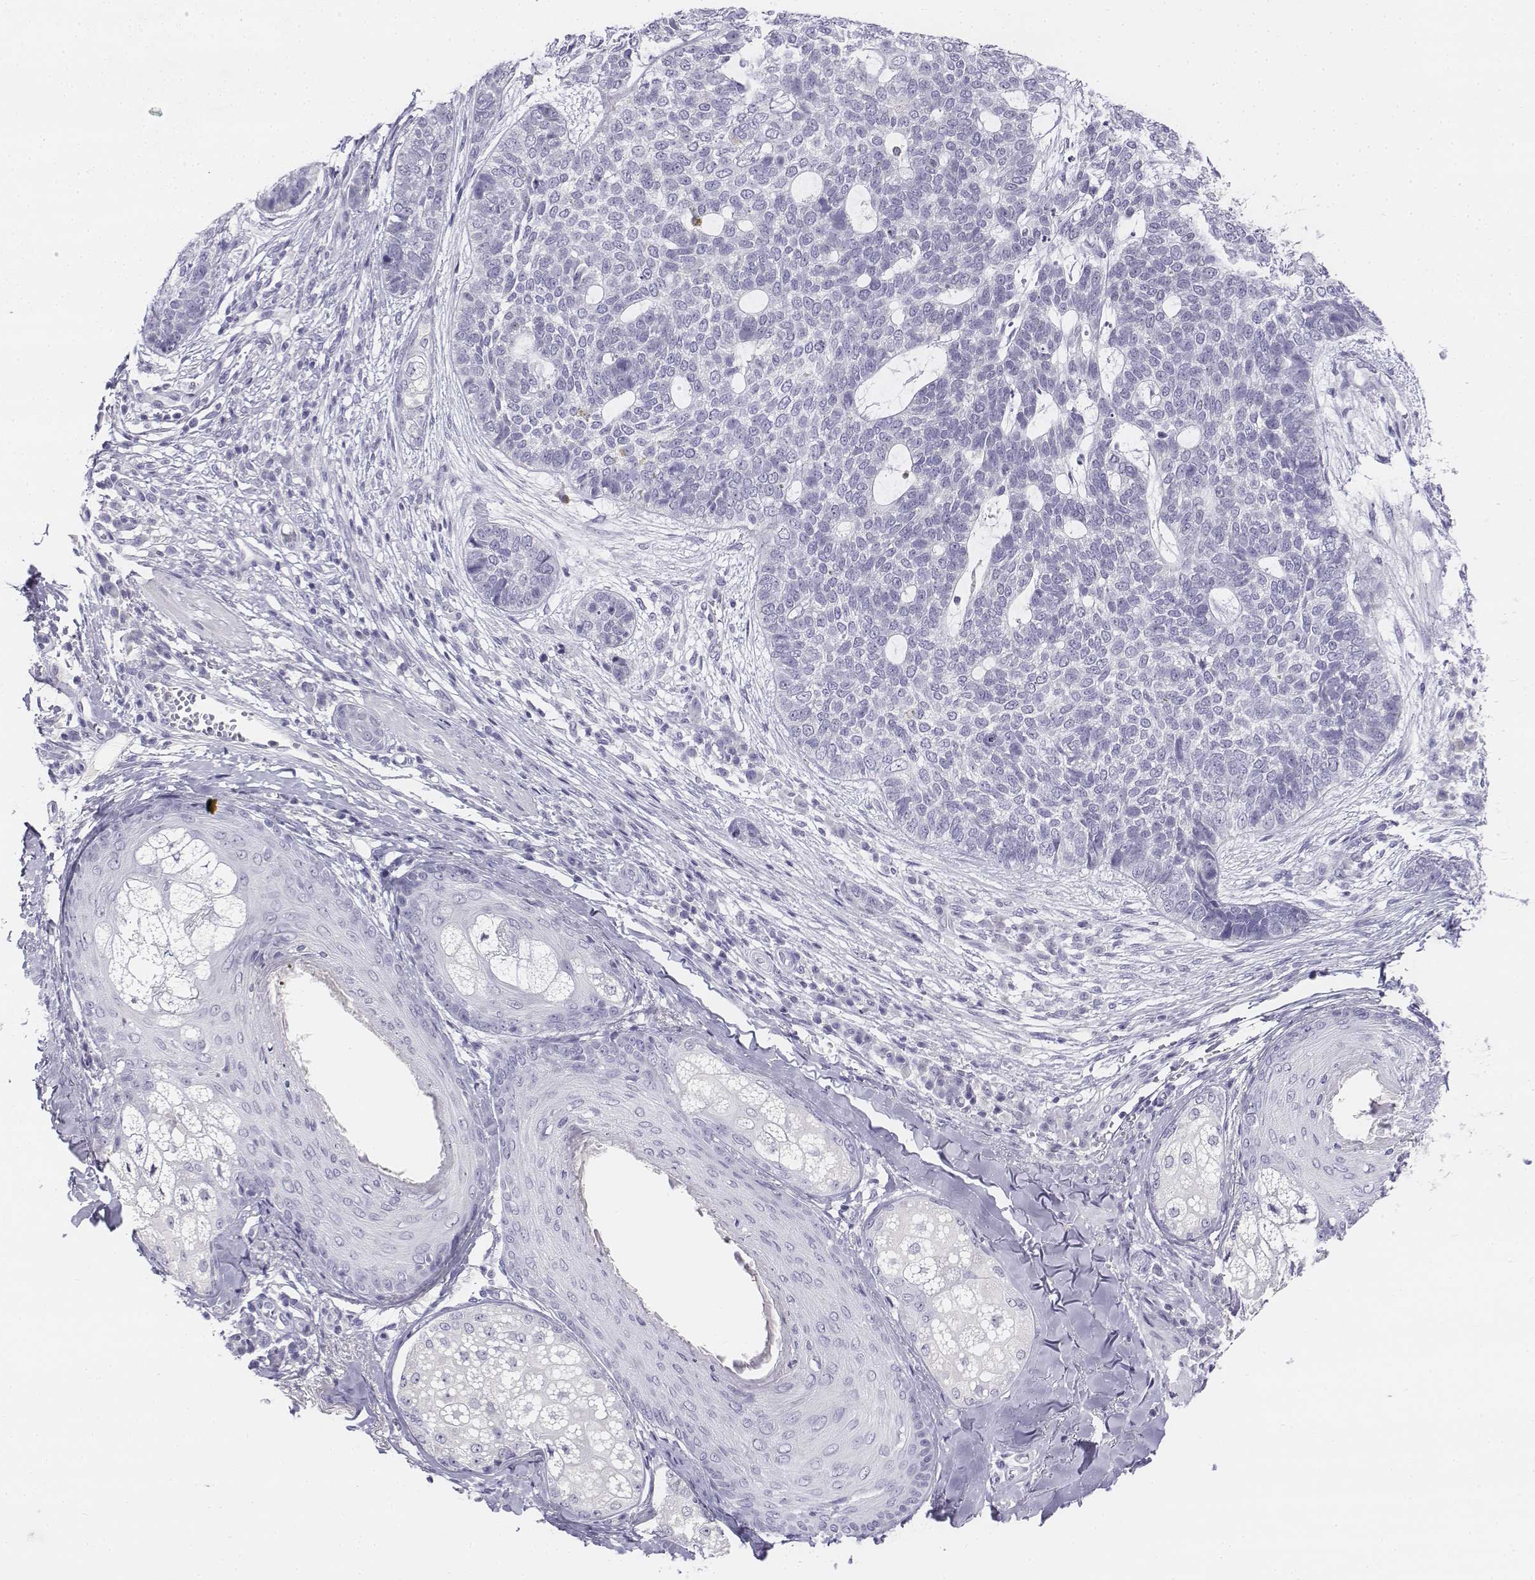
{"staining": {"intensity": "negative", "quantity": "none", "location": "none"}, "tissue": "skin cancer", "cell_type": "Tumor cells", "image_type": "cancer", "snomed": [{"axis": "morphology", "description": "Basal cell carcinoma"}, {"axis": "topography", "description": "Skin"}], "caption": "Tumor cells are negative for brown protein staining in skin cancer.", "gene": "UCN2", "patient": {"sex": "female", "age": 69}}